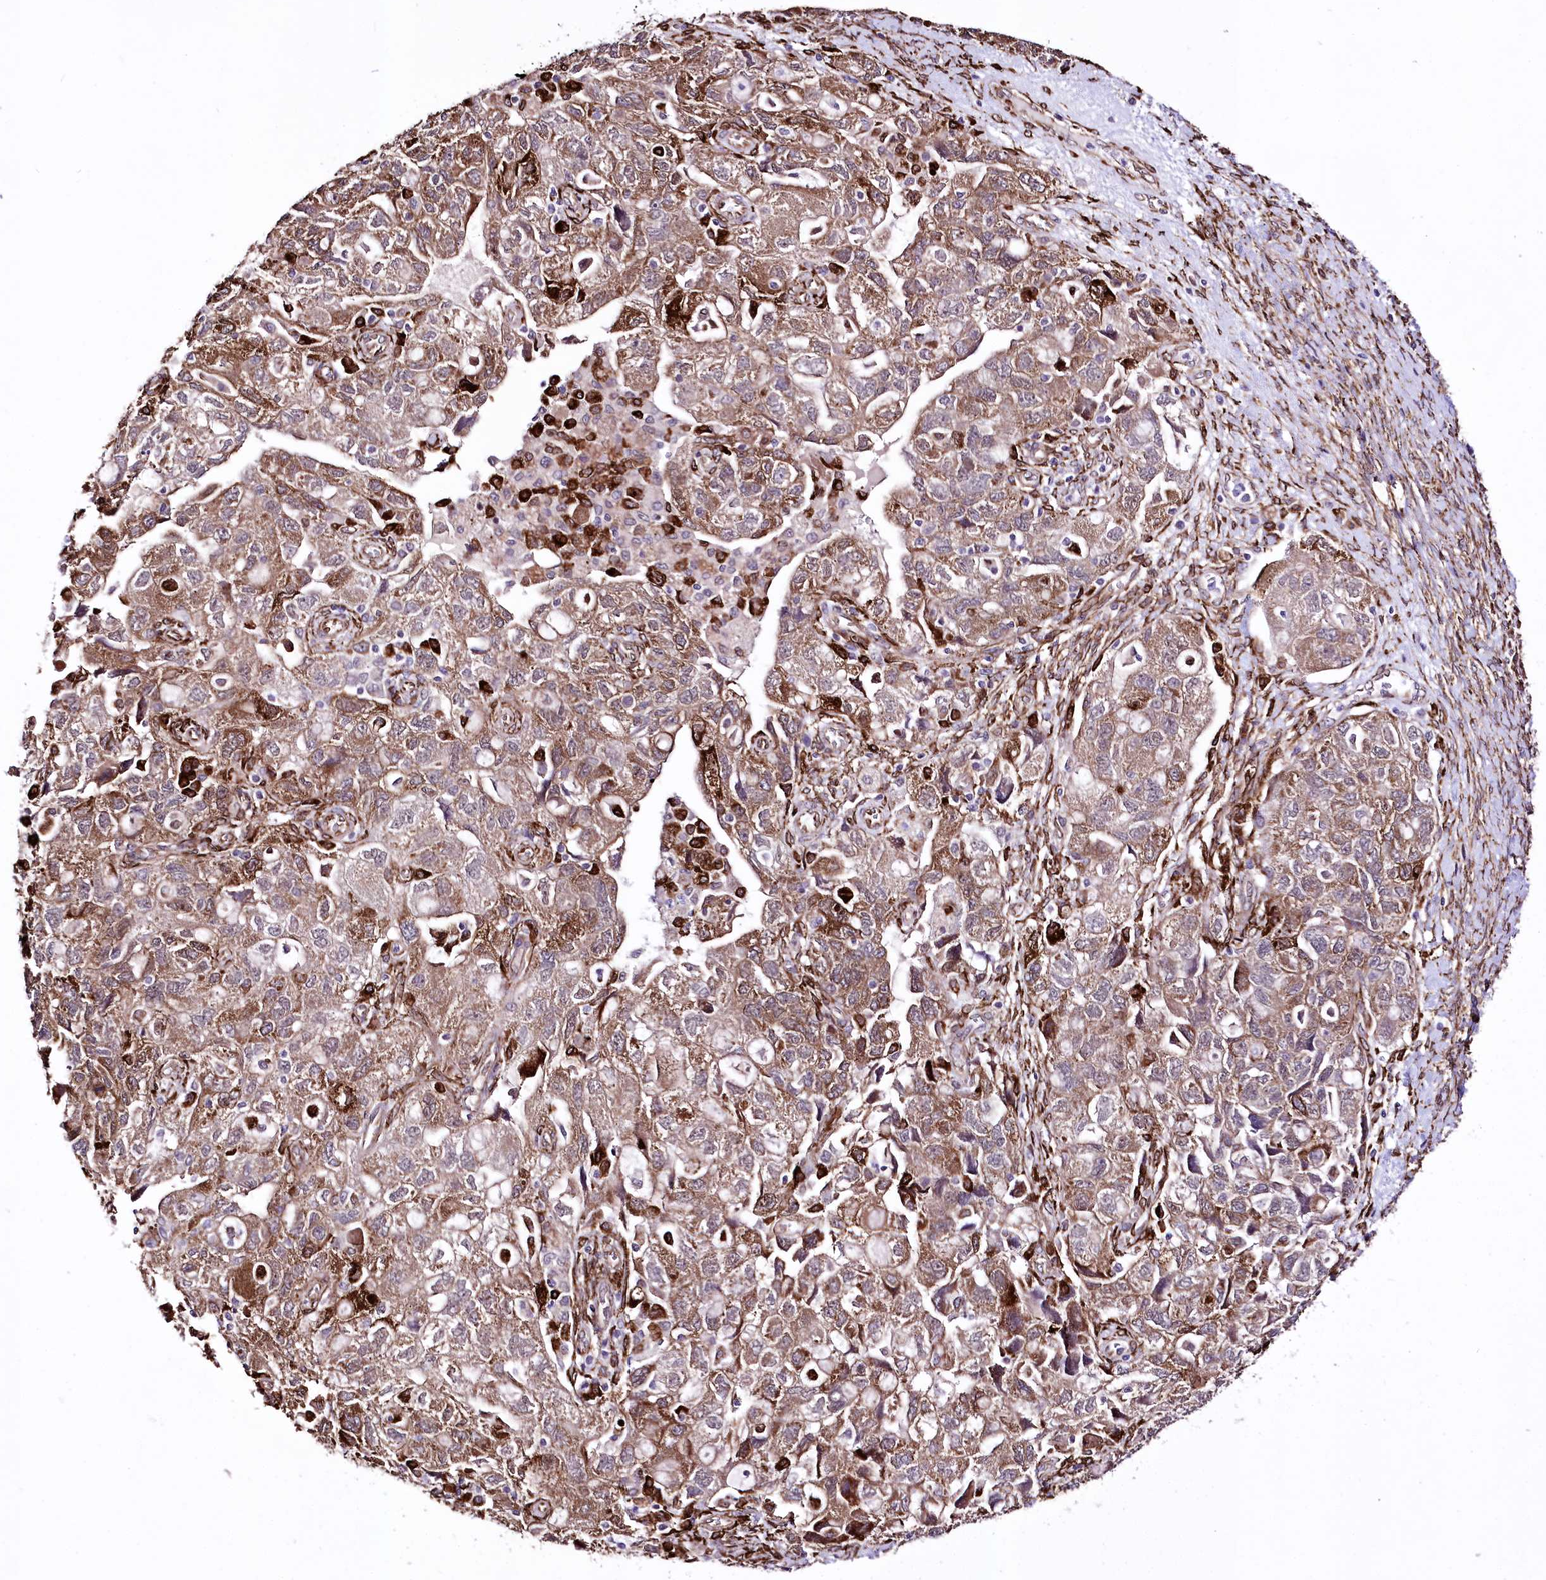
{"staining": {"intensity": "moderate", "quantity": ">75%", "location": "cytoplasmic/membranous"}, "tissue": "ovarian cancer", "cell_type": "Tumor cells", "image_type": "cancer", "snomed": [{"axis": "morphology", "description": "Carcinoma, NOS"}, {"axis": "morphology", "description": "Cystadenocarcinoma, serous, NOS"}, {"axis": "topography", "description": "Ovary"}], "caption": "Human ovarian cancer stained for a protein (brown) shows moderate cytoplasmic/membranous positive staining in about >75% of tumor cells.", "gene": "WWC1", "patient": {"sex": "female", "age": 69}}